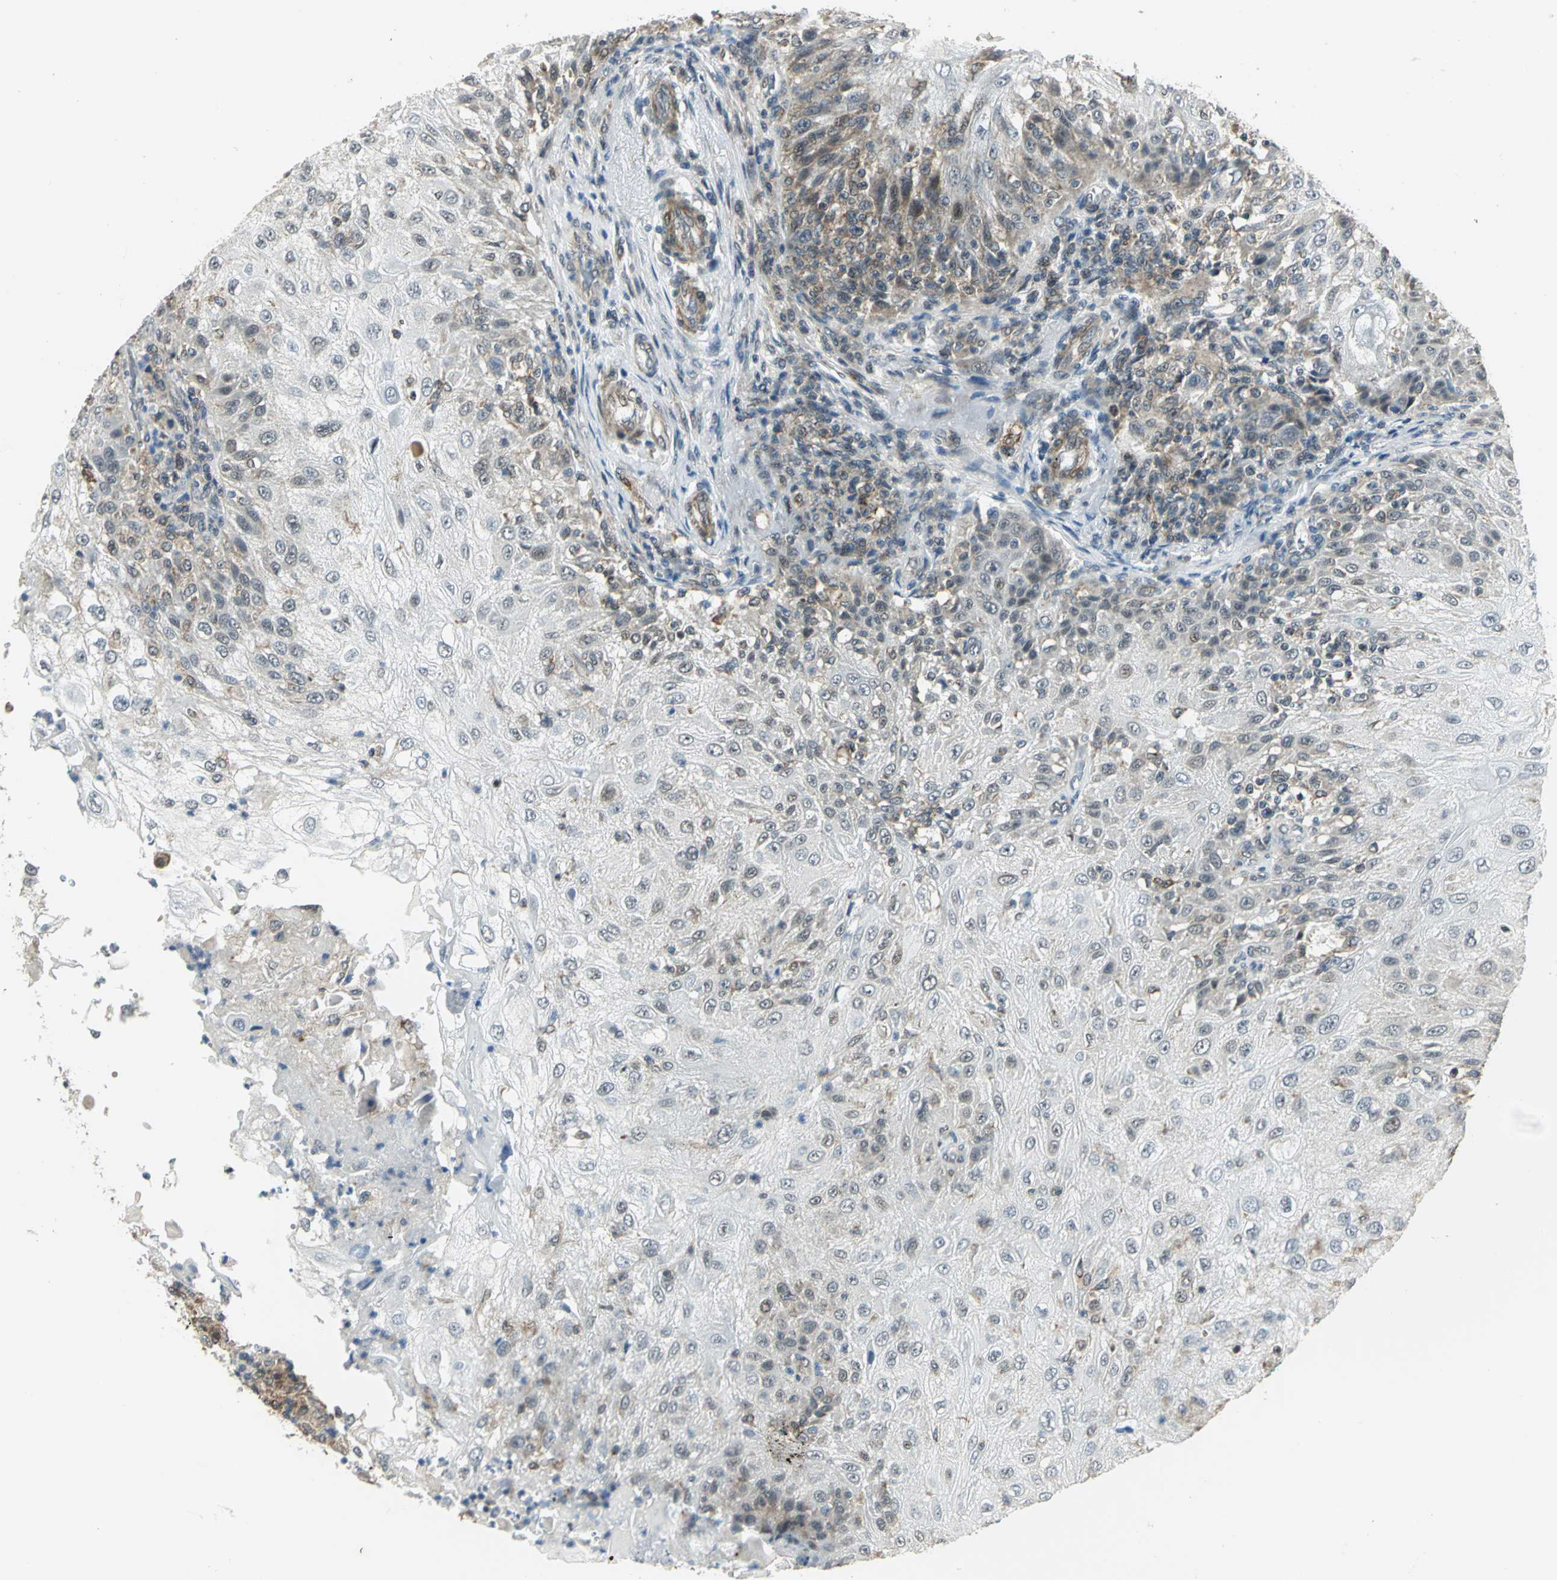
{"staining": {"intensity": "weak", "quantity": "25%-75%", "location": "cytoplasmic/membranous,nuclear"}, "tissue": "skin cancer", "cell_type": "Tumor cells", "image_type": "cancer", "snomed": [{"axis": "morphology", "description": "Normal tissue, NOS"}, {"axis": "morphology", "description": "Squamous cell carcinoma, NOS"}, {"axis": "topography", "description": "Skin"}], "caption": "Human squamous cell carcinoma (skin) stained with a brown dye shows weak cytoplasmic/membranous and nuclear positive staining in about 25%-75% of tumor cells.", "gene": "PLAGL2", "patient": {"sex": "female", "age": 83}}